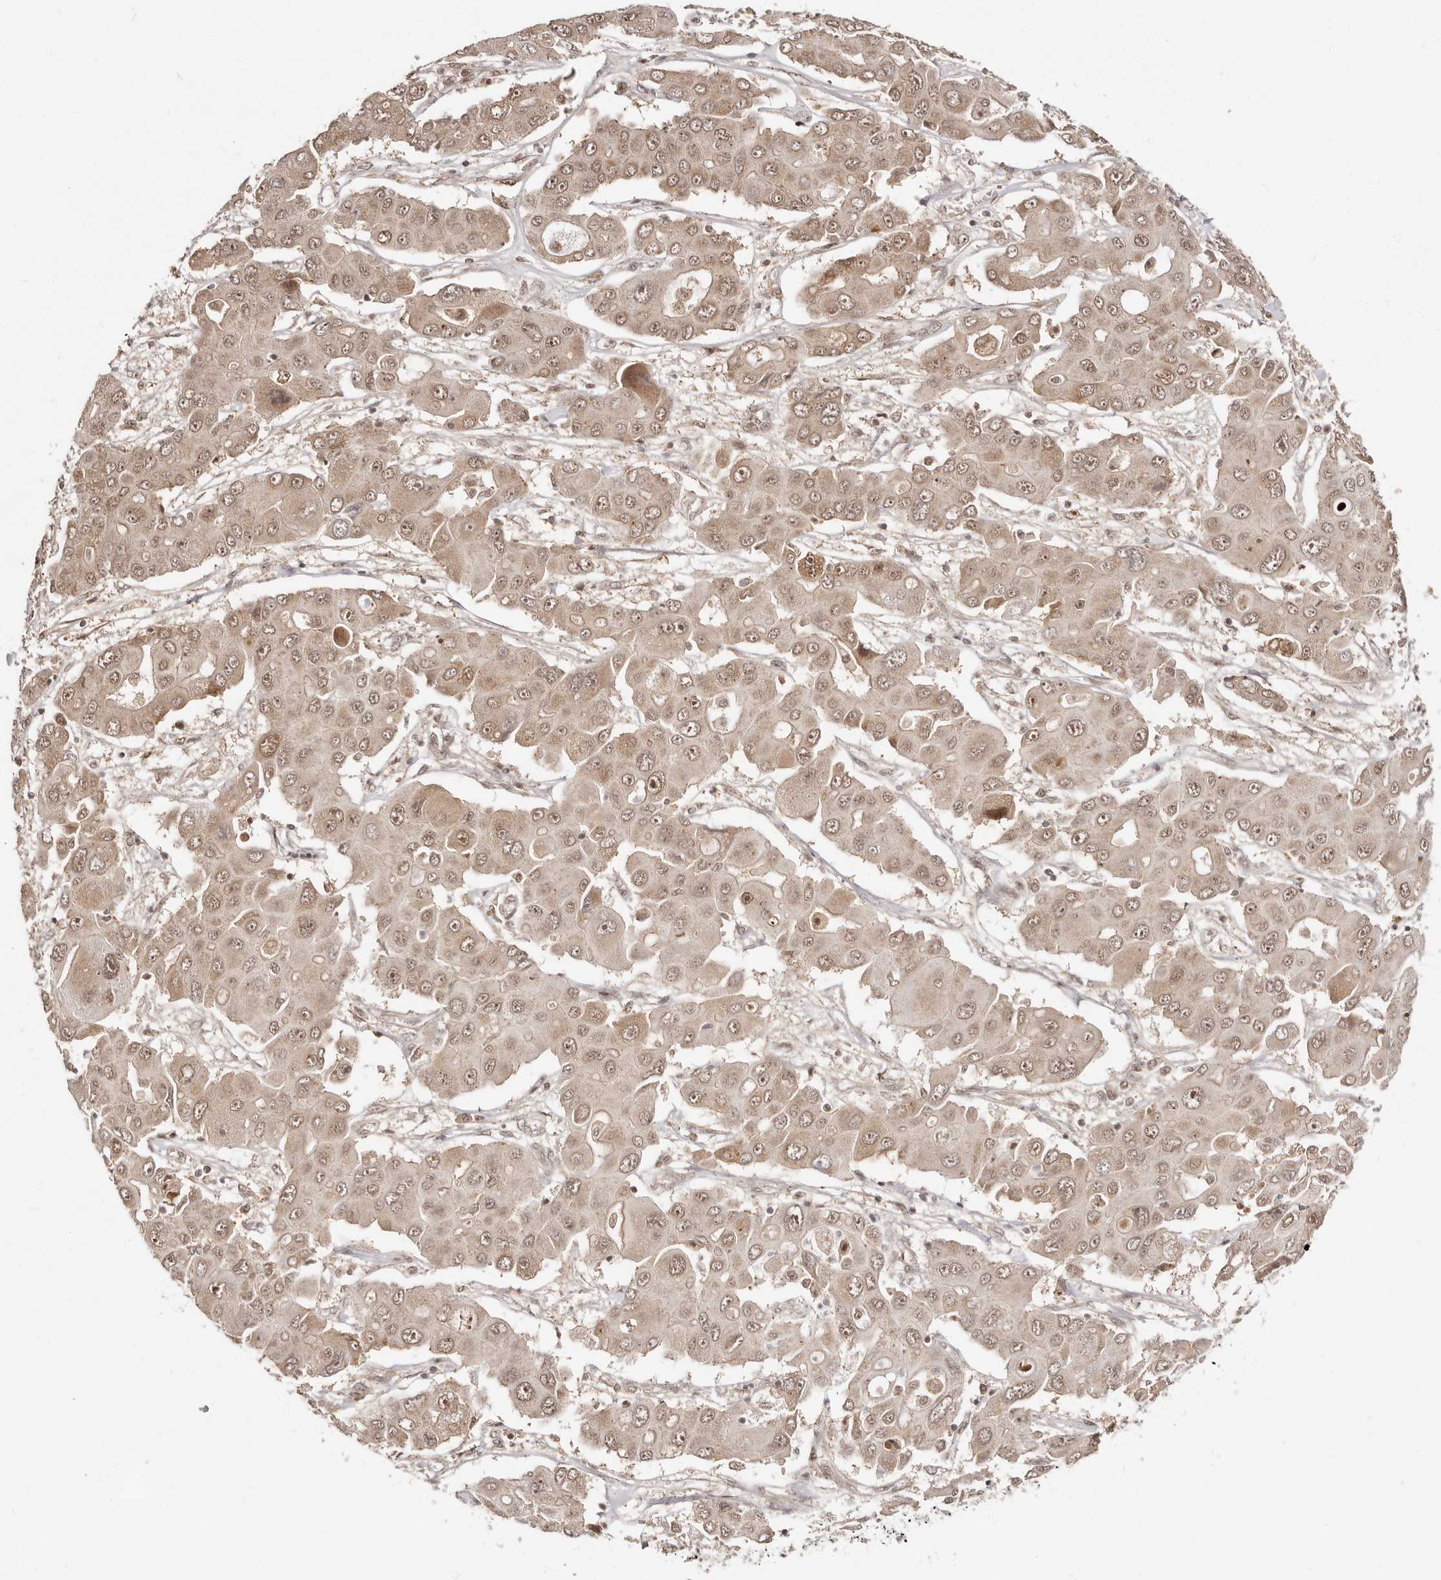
{"staining": {"intensity": "weak", "quantity": ">75%", "location": "cytoplasmic/membranous,nuclear"}, "tissue": "liver cancer", "cell_type": "Tumor cells", "image_type": "cancer", "snomed": [{"axis": "morphology", "description": "Cholangiocarcinoma"}, {"axis": "topography", "description": "Liver"}], "caption": "IHC histopathology image of cholangiocarcinoma (liver) stained for a protein (brown), which reveals low levels of weak cytoplasmic/membranous and nuclear staining in about >75% of tumor cells.", "gene": "MED8", "patient": {"sex": "male", "age": 67}}